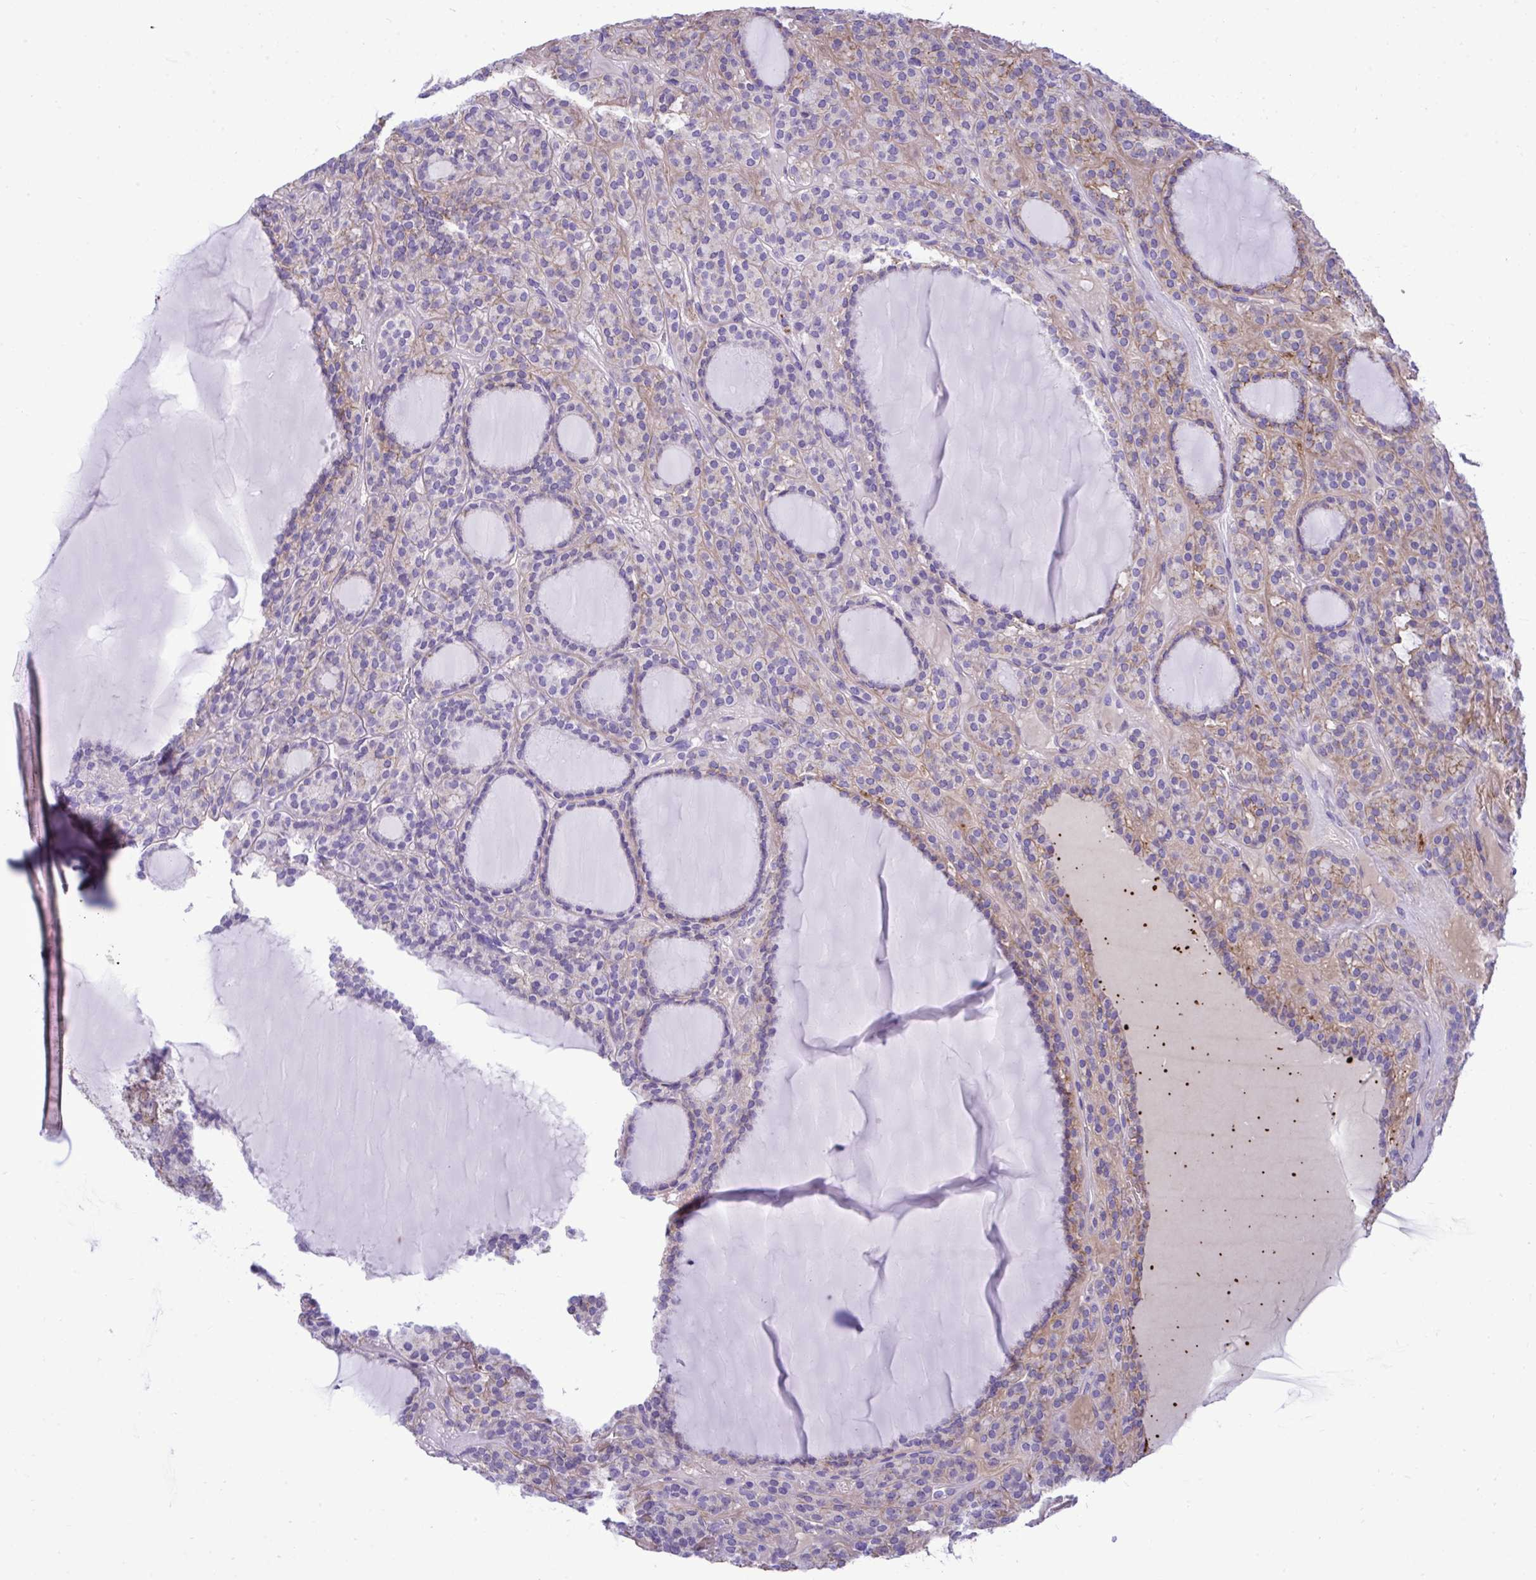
{"staining": {"intensity": "moderate", "quantity": "25%-75%", "location": "cytoplasmic/membranous"}, "tissue": "thyroid cancer", "cell_type": "Tumor cells", "image_type": "cancer", "snomed": [{"axis": "morphology", "description": "Follicular adenoma carcinoma, NOS"}, {"axis": "topography", "description": "Thyroid gland"}], "caption": "Thyroid cancer (follicular adenoma carcinoma) stained with immunohistochemistry (IHC) shows moderate cytoplasmic/membranous positivity in about 25%-75% of tumor cells.", "gene": "HRG", "patient": {"sex": "female", "age": 63}}